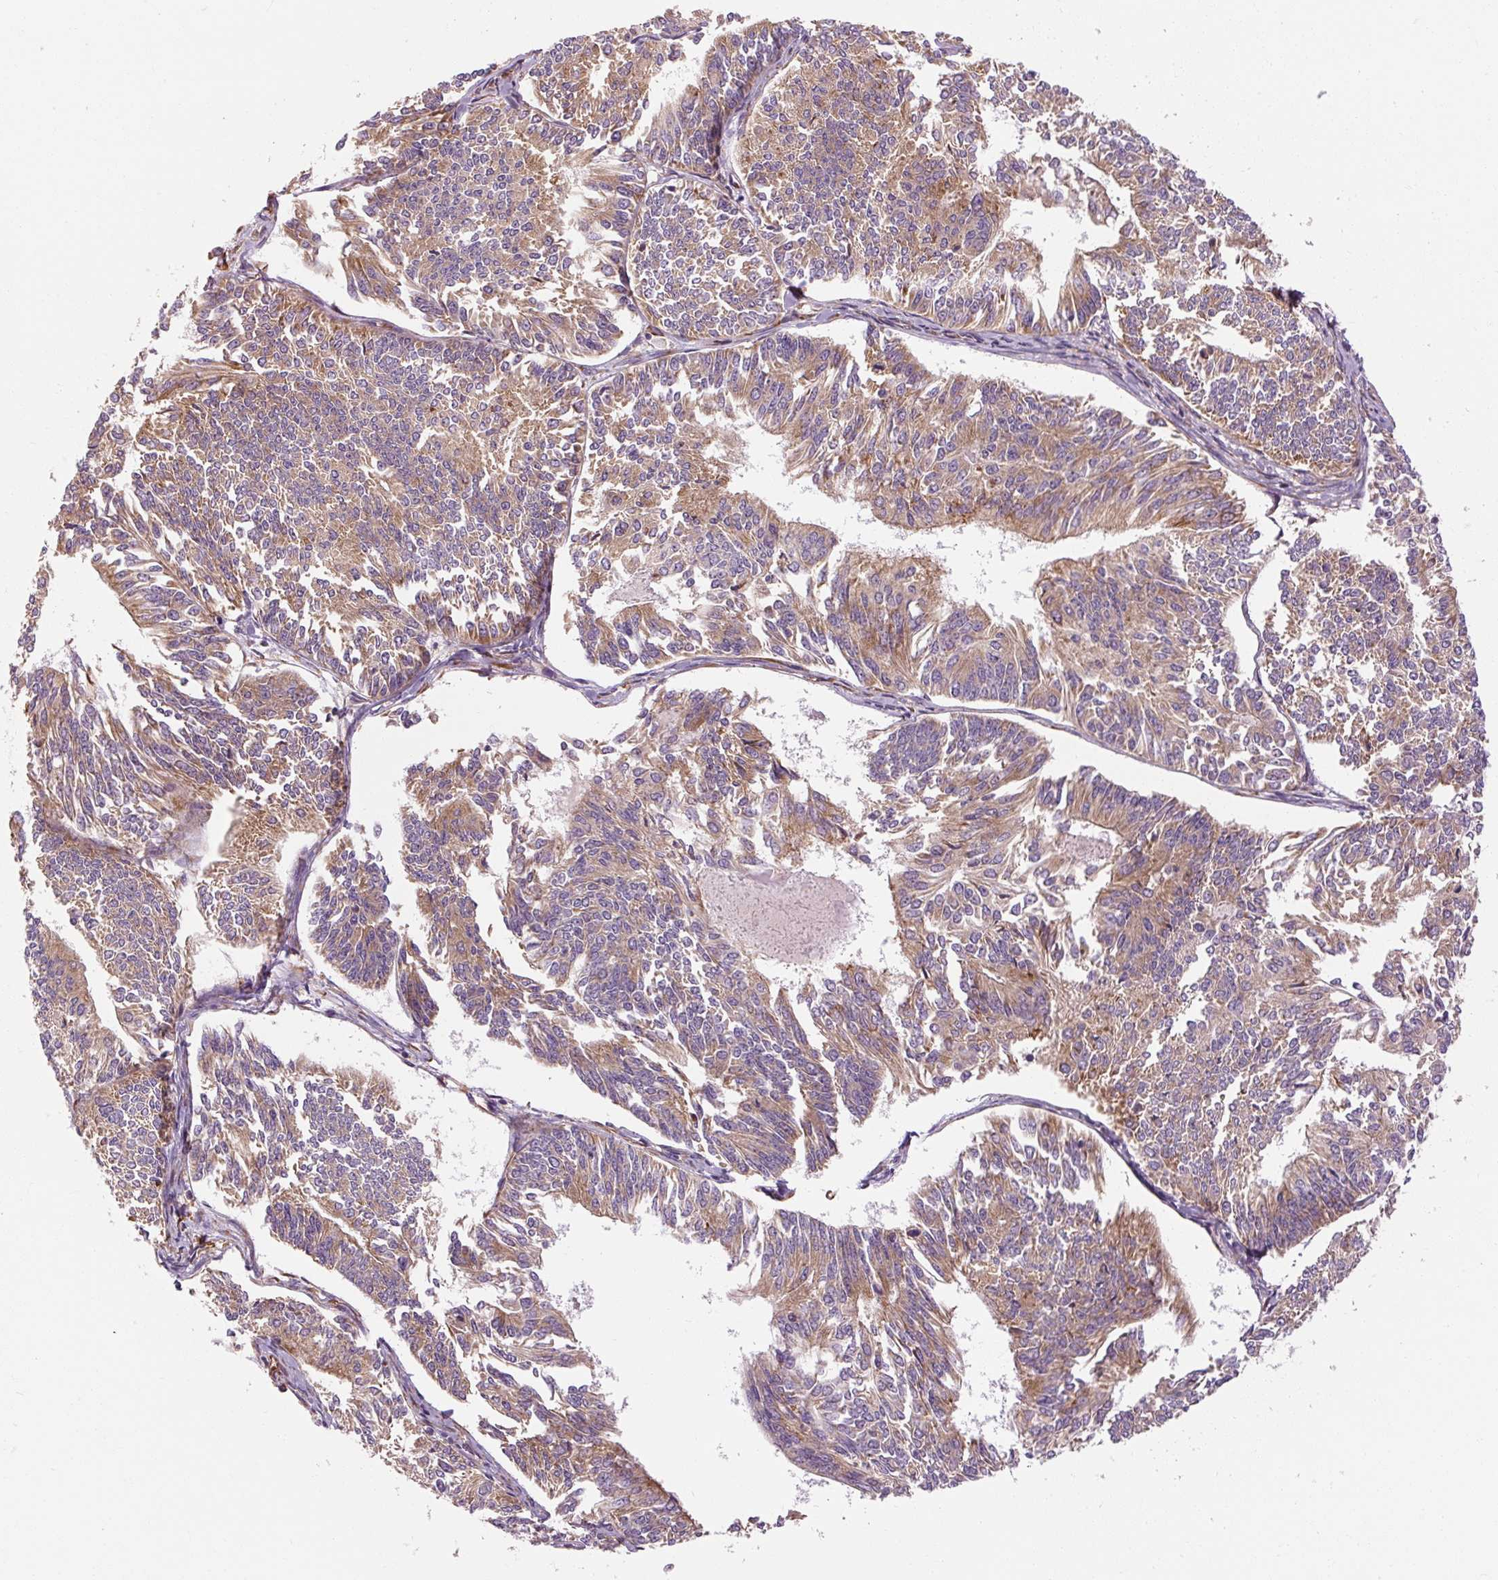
{"staining": {"intensity": "moderate", "quantity": ">75%", "location": "cytoplasmic/membranous"}, "tissue": "endometrial cancer", "cell_type": "Tumor cells", "image_type": "cancer", "snomed": [{"axis": "morphology", "description": "Adenocarcinoma, NOS"}, {"axis": "topography", "description": "Endometrium"}], "caption": "The image exhibits immunohistochemical staining of endometrial cancer (adenocarcinoma). There is moderate cytoplasmic/membranous staining is seen in approximately >75% of tumor cells.", "gene": "PRSS48", "patient": {"sex": "female", "age": 58}}